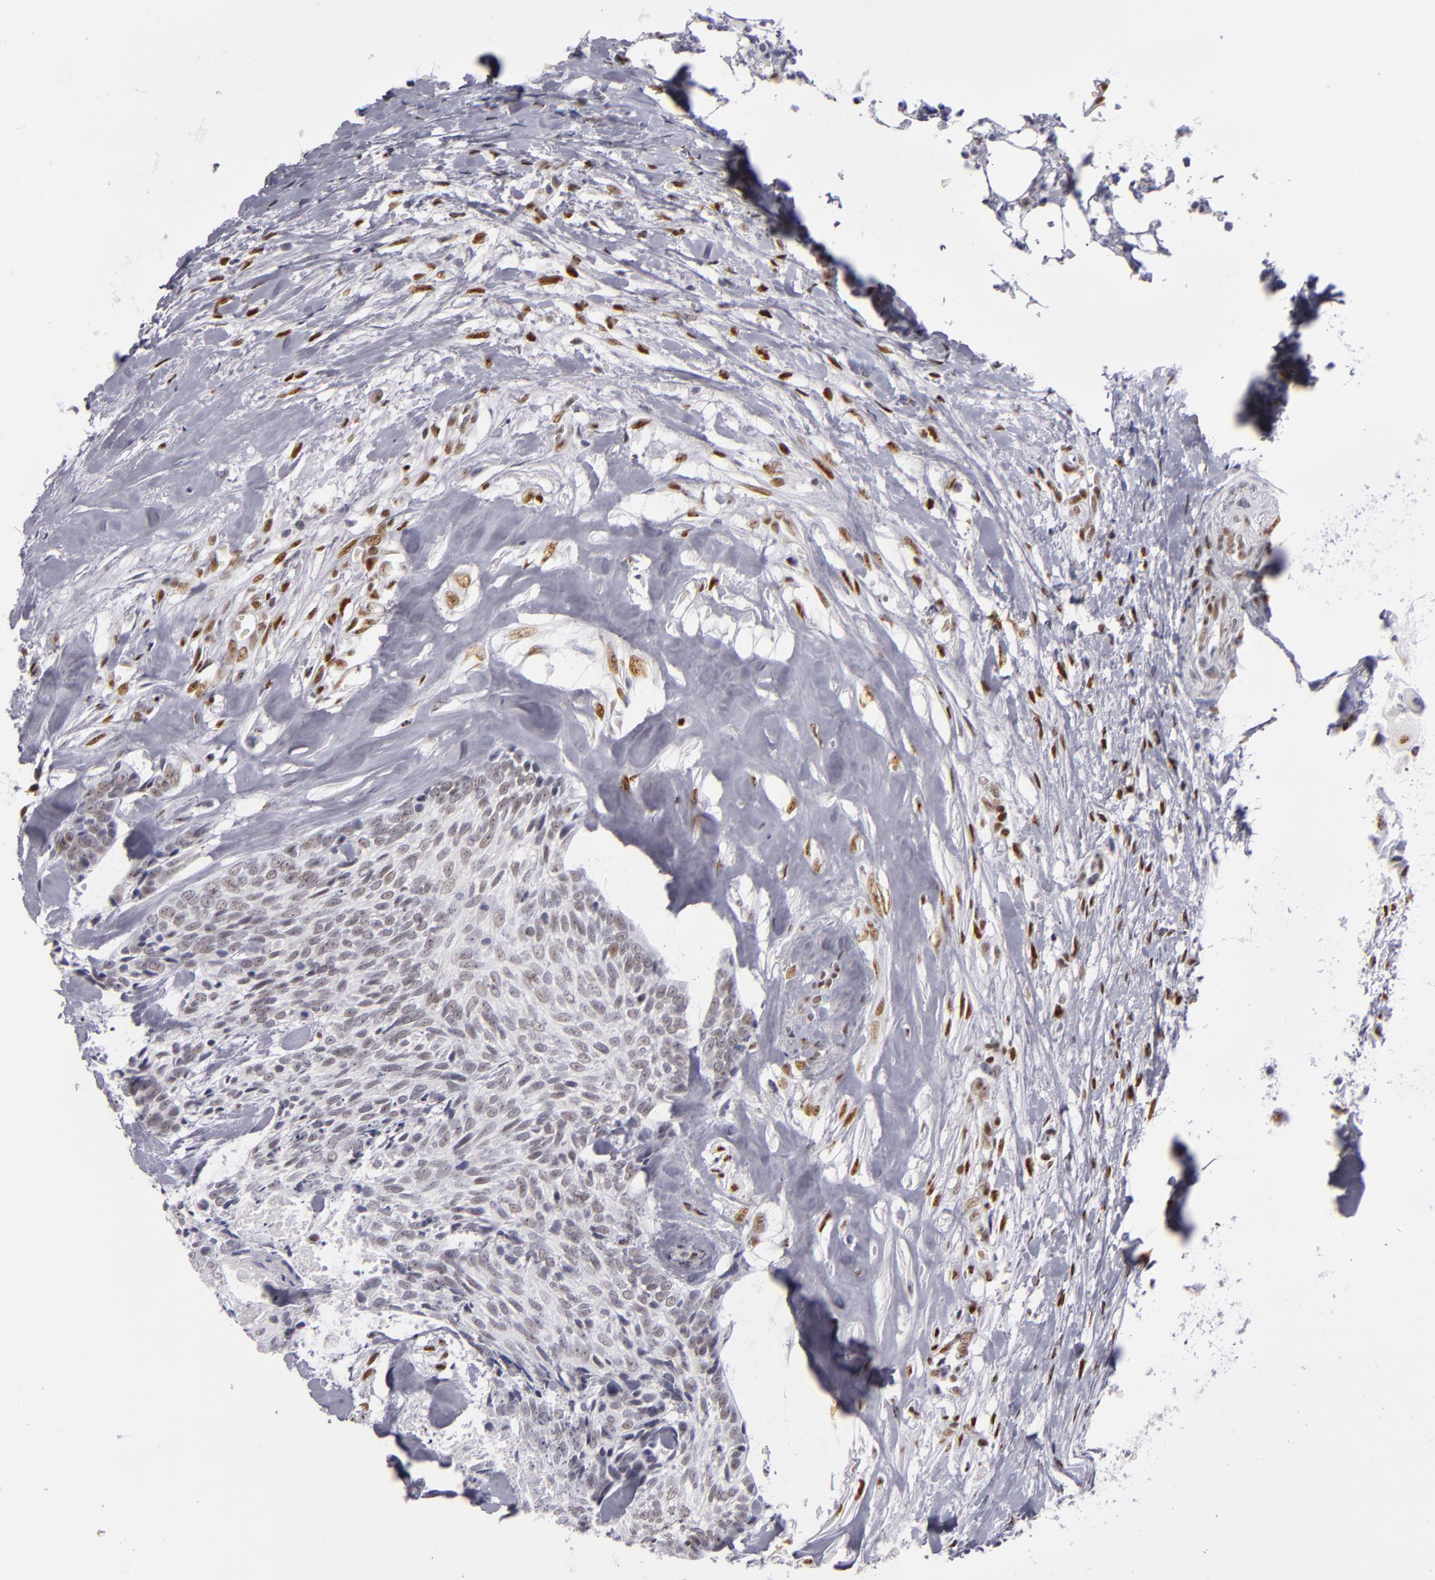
{"staining": {"intensity": "weak", "quantity": "<25%", "location": "nuclear"}, "tissue": "head and neck cancer", "cell_type": "Tumor cells", "image_type": "cancer", "snomed": [{"axis": "morphology", "description": "Squamous cell carcinoma, NOS"}, {"axis": "topography", "description": "Salivary gland"}, {"axis": "topography", "description": "Head-Neck"}], "caption": "Photomicrograph shows no significant protein staining in tumor cells of head and neck cancer. (Brightfield microscopy of DAB (3,3'-diaminobenzidine) IHC at high magnification).", "gene": "TOP3A", "patient": {"sex": "male", "age": 70}}